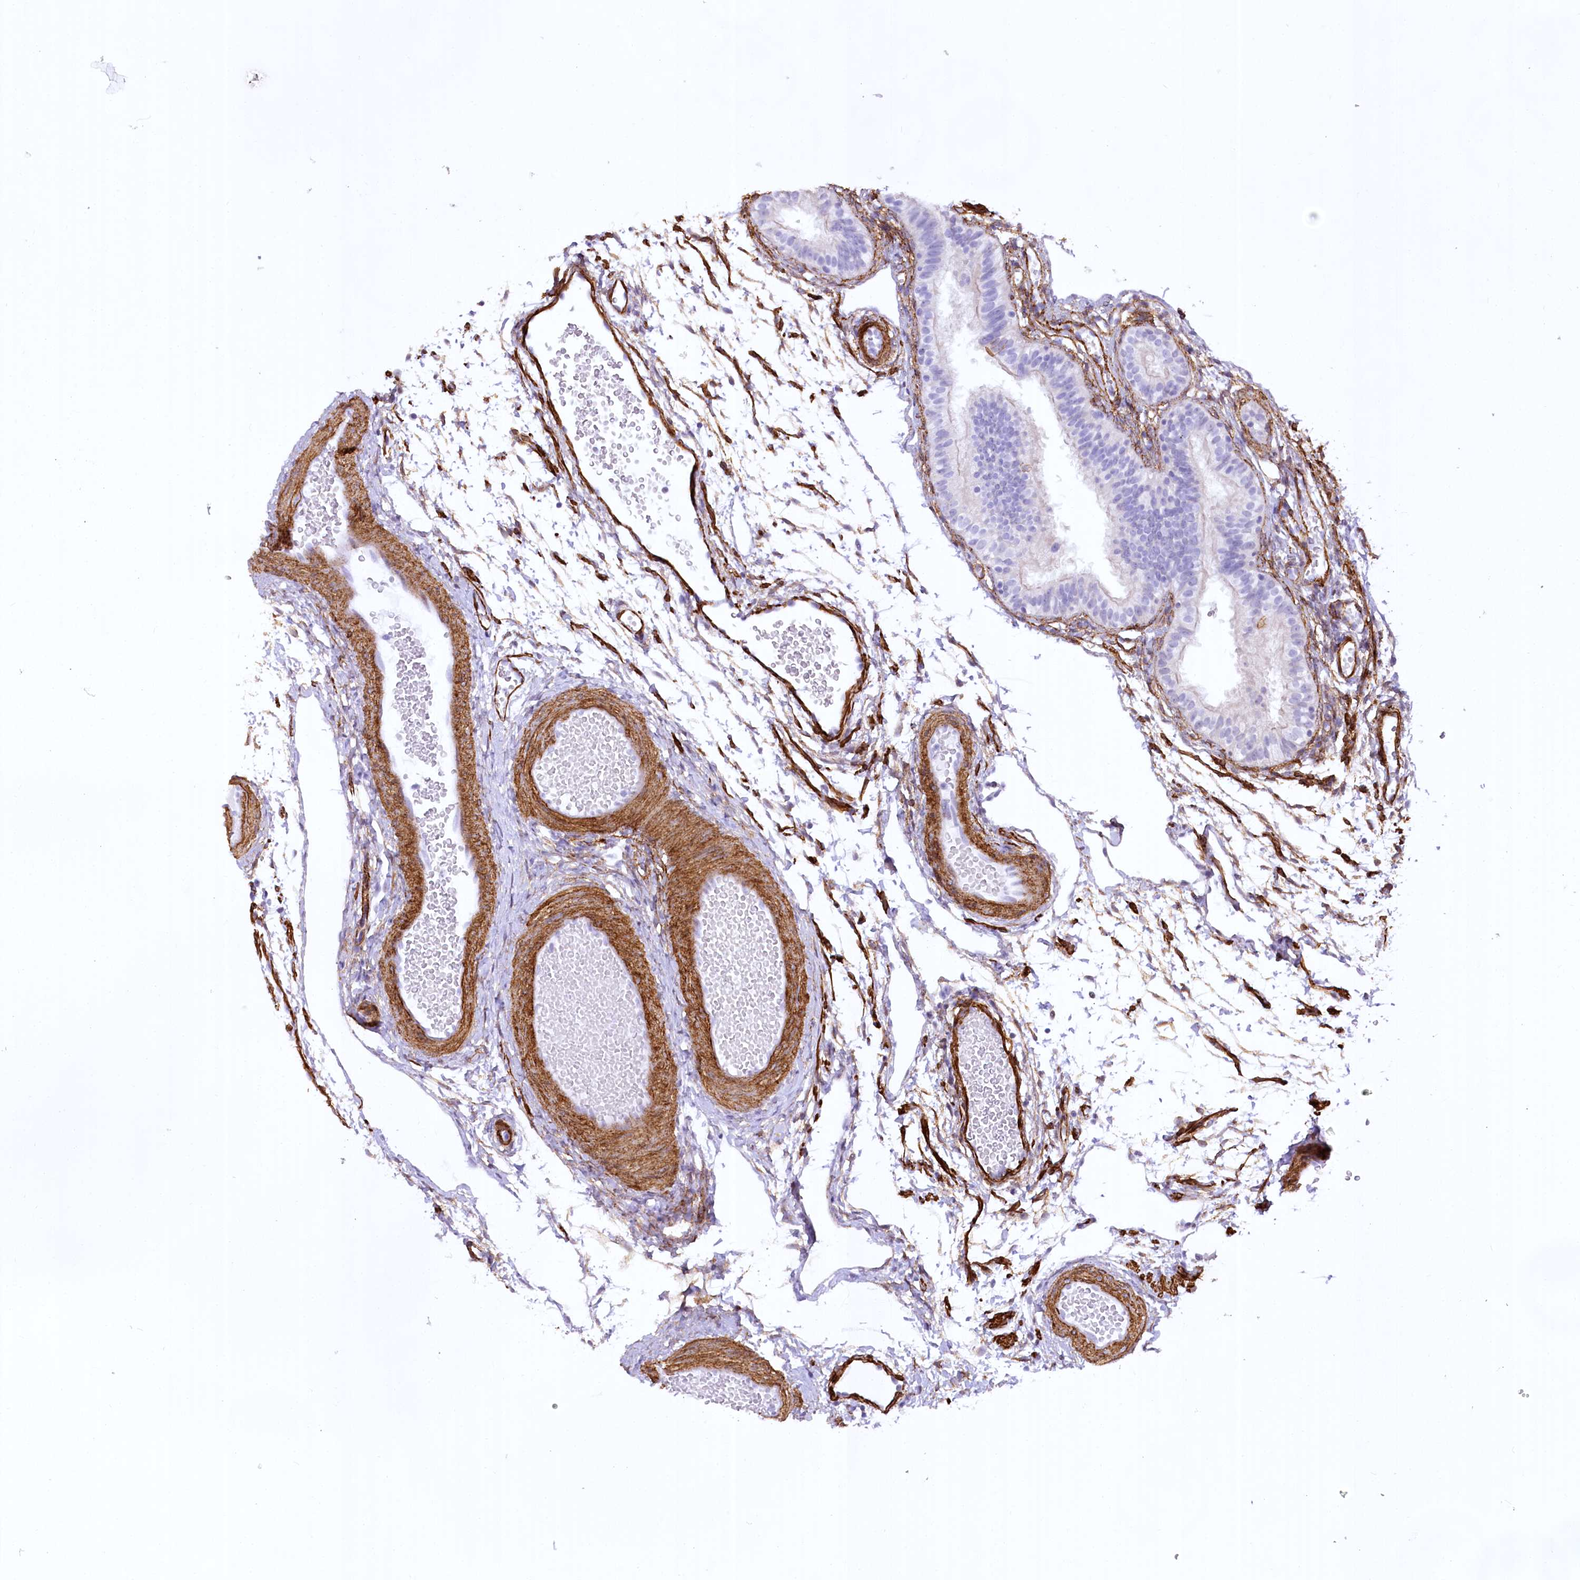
{"staining": {"intensity": "negative", "quantity": "none", "location": "none"}, "tissue": "fallopian tube", "cell_type": "Glandular cells", "image_type": "normal", "snomed": [{"axis": "morphology", "description": "Normal tissue, NOS"}, {"axis": "topography", "description": "Fallopian tube"}], "caption": "Photomicrograph shows no significant protein staining in glandular cells of unremarkable fallopian tube.", "gene": "SYNPO2", "patient": {"sex": "female", "age": 35}}